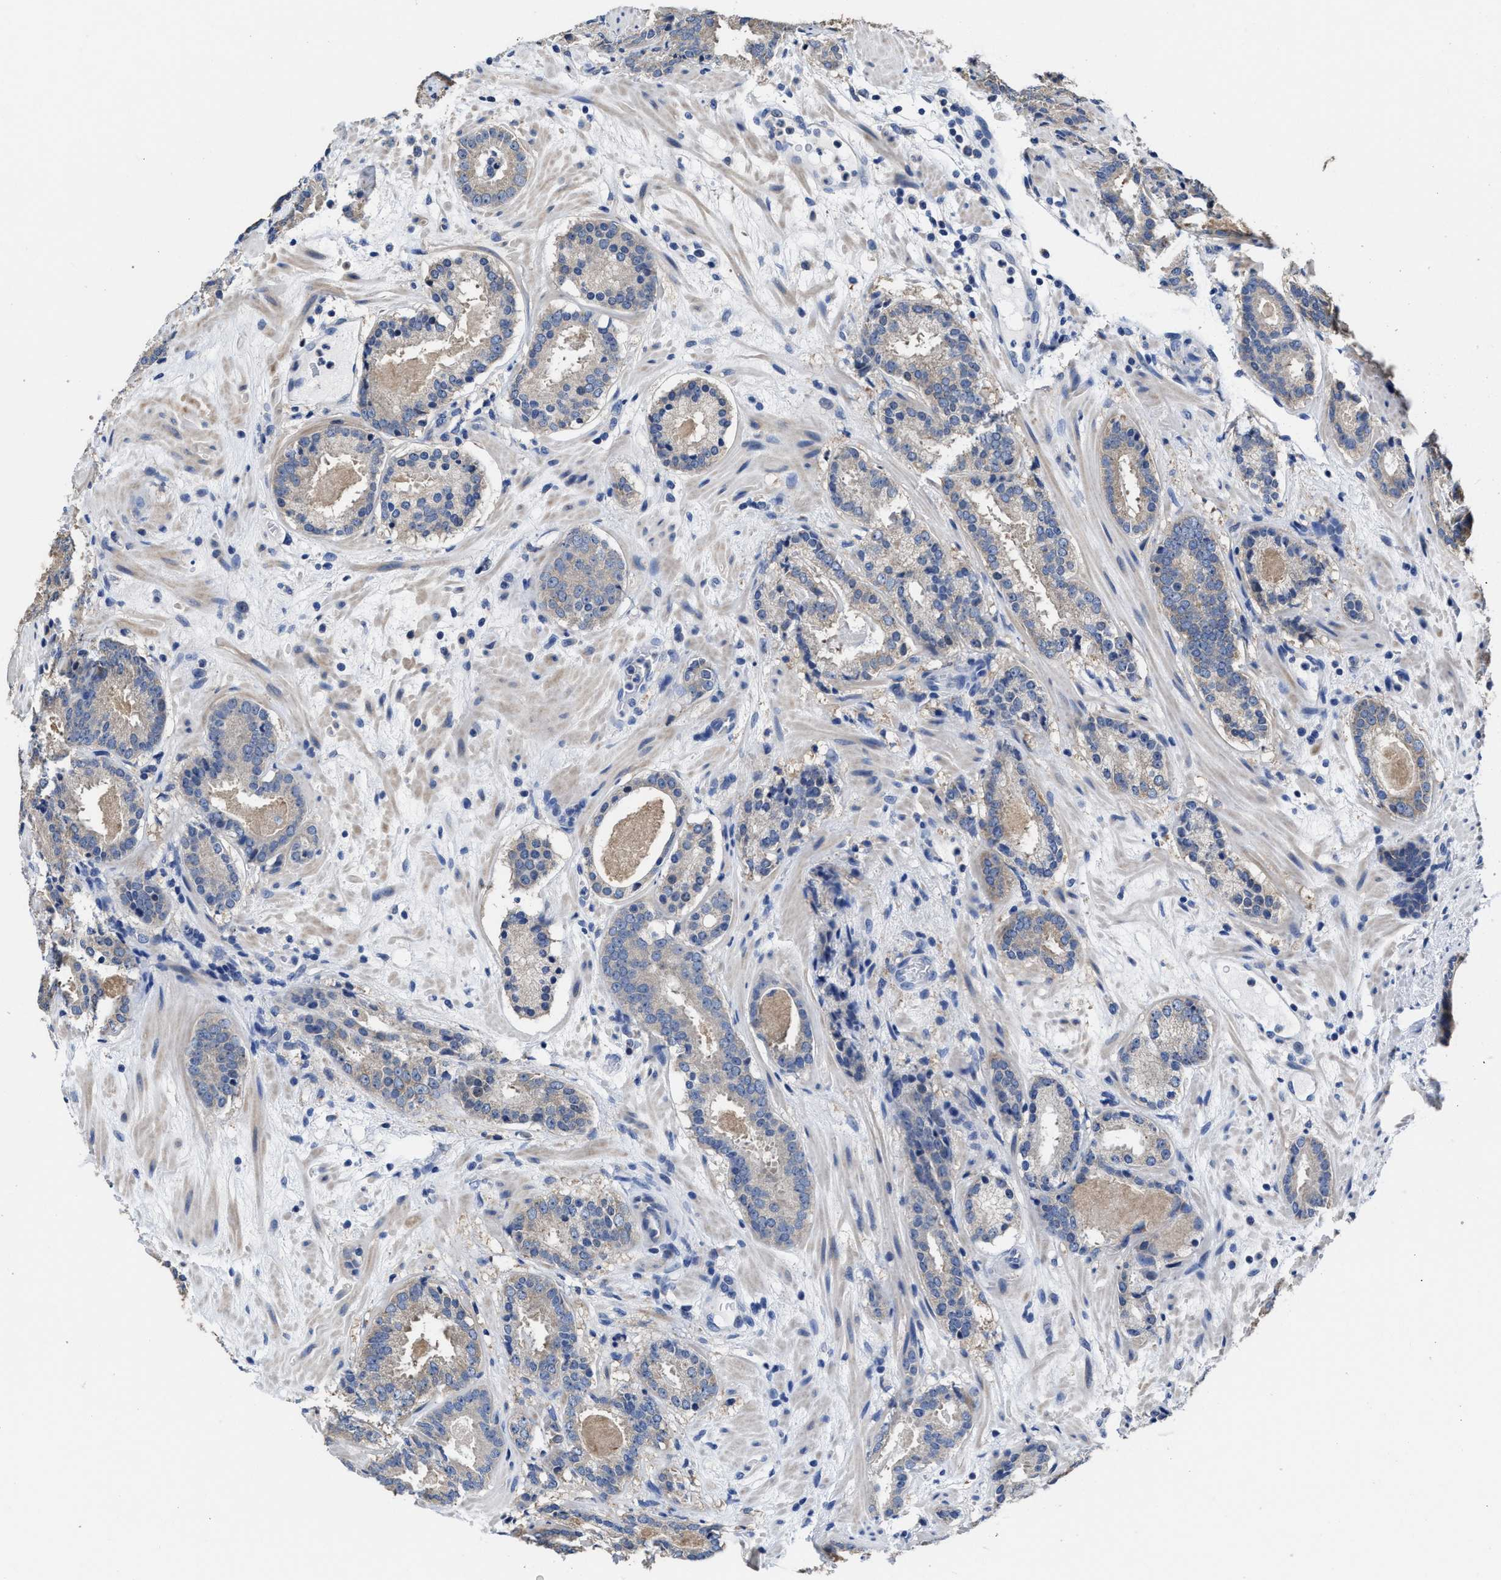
{"staining": {"intensity": "negative", "quantity": "none", "location": "none"}, "tissue": "prostate cancer", "cell_type": "Tumor cells", "image_type": "cancer", "snomed": [{"axis": "morphology", "description": "Adenocarcinoma, Low grade"}, {"axis": "topography", "description": "Prostate"}], "caption": "Protein analysis of prostate cancer exhibits no significant expression in tumor cells.", "gene": "HOOK1", "patient": {"sex": "male", "age": 69}}